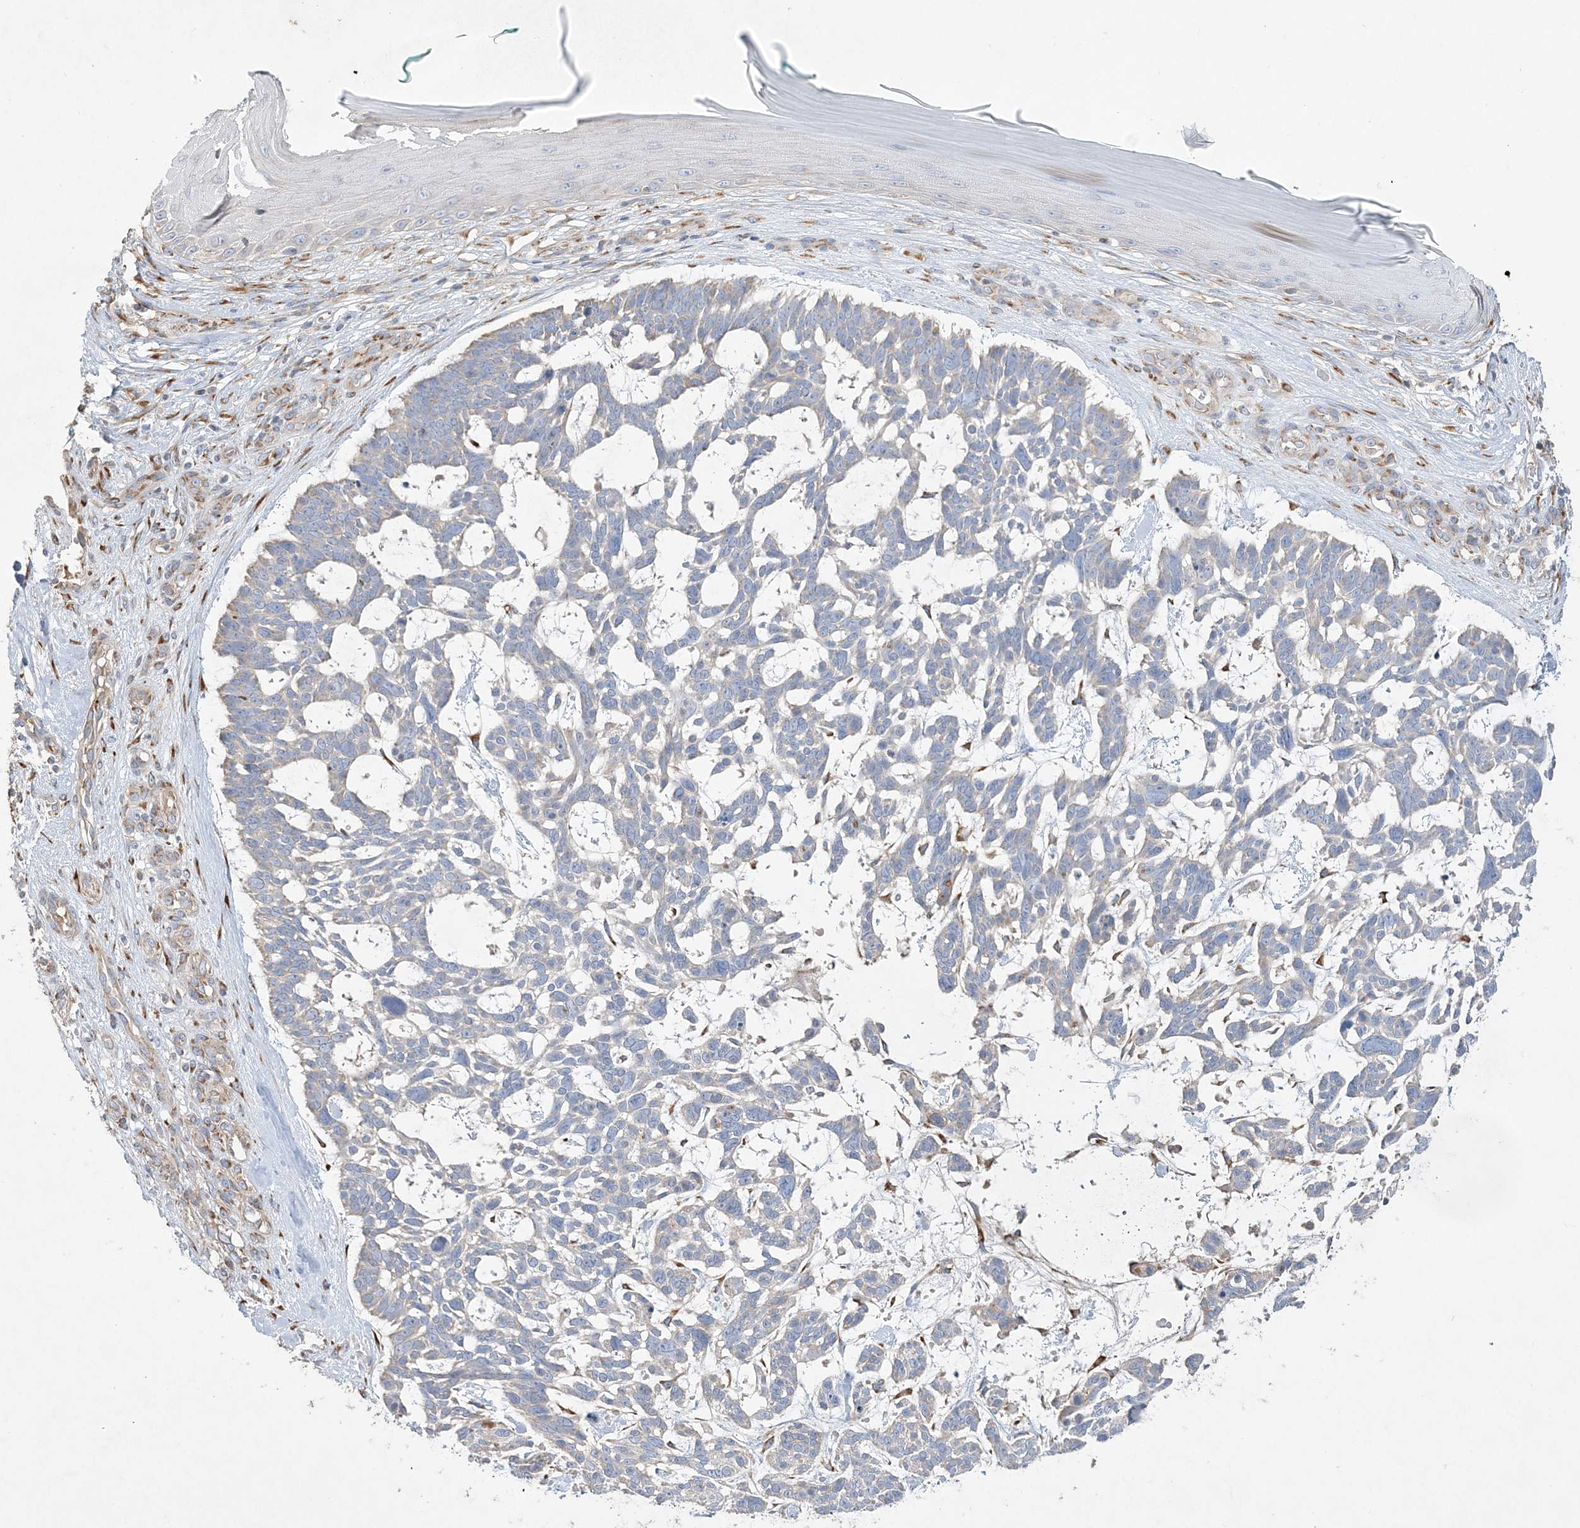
{"staining": {"intensity": "weak", "quantity": "<25%", "location": "cytoplasmic/membranous"}, "tissue": "skin cancer", "cell_type": "Tumor cells", "image_type": "cancer", "snomed": [{"axis": "morphology", "description": "Basal cell carcinoma"}, {"axis": "topography", "description": "Skin"}], "caption": "The micrograph displays no staining of tumor cells in skin cancer (basal cell carcinoma). (DAB (3,3'-diaminobenzidine) immunohistochemistry with hematoxylin counter stain).", "gene": "ADCK2", "patient": {"sex": "male", "age": 88}}